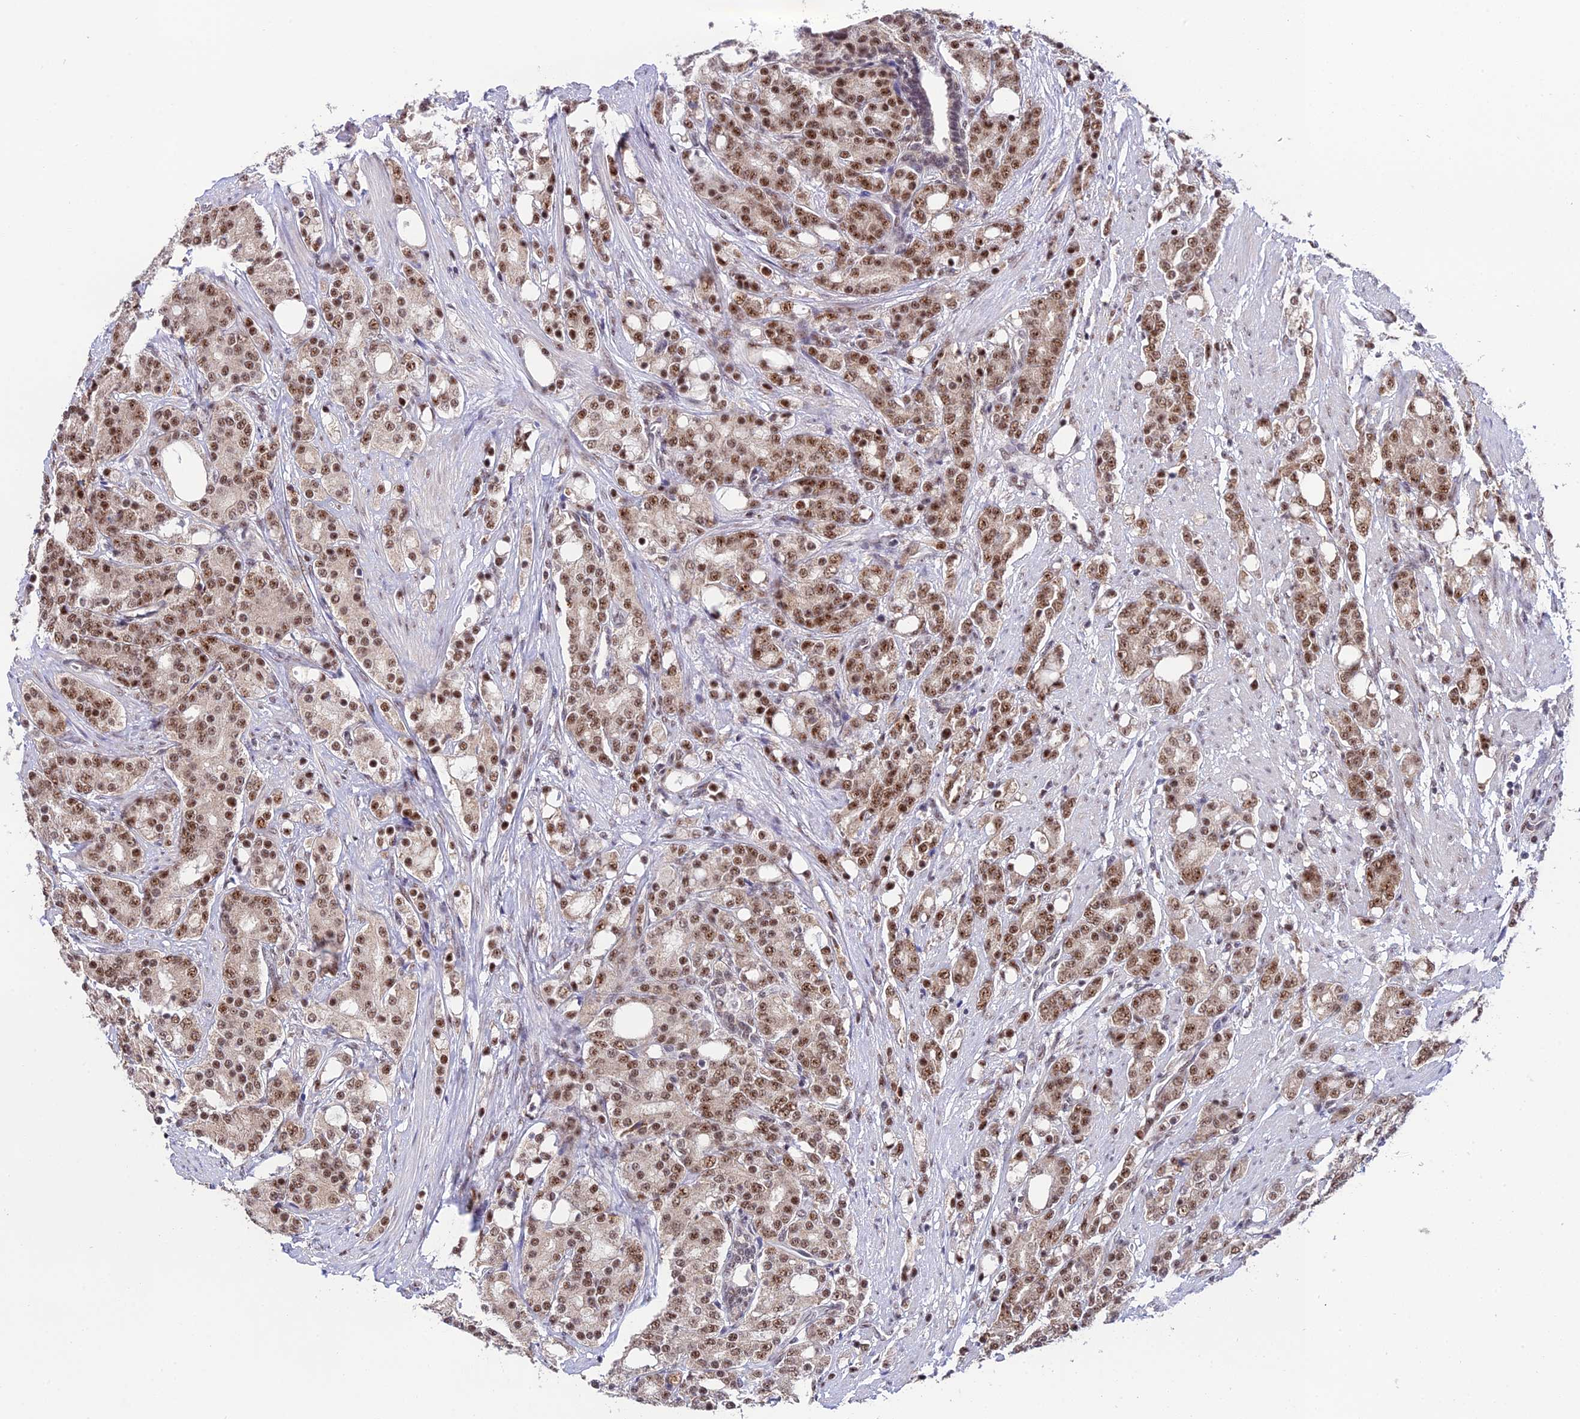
{"staining": {"intensity": "moderate", "quantity": ">75%", "location": "nuclear"}, "tissue": "prostate cancer", "cell_type": "Tumor cells", "image_type": "cancer", "snomed": [{"axis": "morphology", "description": "Adenocarcinoma, High grade"}, {"axis": "topography", "description": "Prostate"}], "caption": "Protein analysis of prostate adenocarcinoma (high-grade) tissue exhibits moderate nuclear expression in approximately >75% of tumor cells.", "gene": "THOC7", "patient": {"sex": "male", "age": 62}}